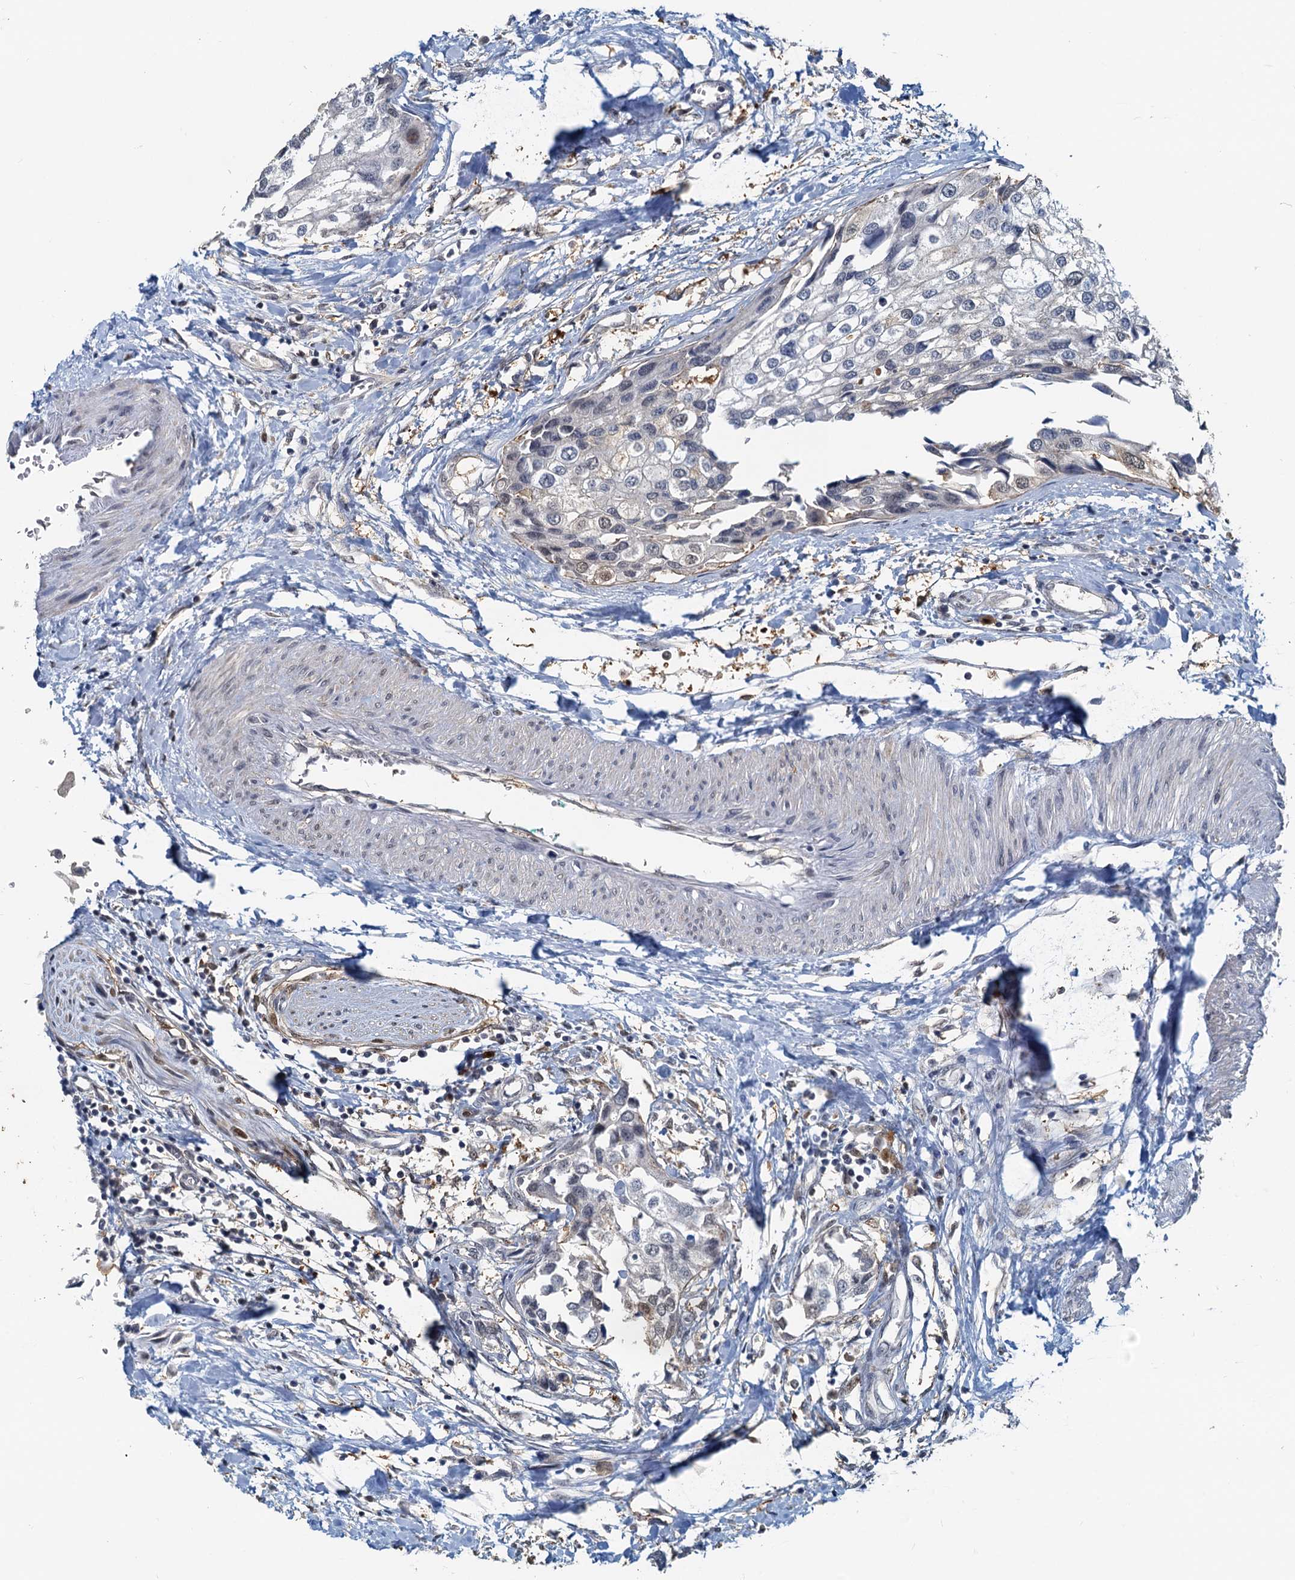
{"staining": {"intensity": "negative", "quantity": "none", "location": "none"}, "tissue": "urothelial cancer", "cell_type": "Tumor cells", "image_type": "cancer", "snomed": [{"axis": "morphology", "description": "Urothelial carcinoma, High grade"}, {"axis": "topography", "description": "Urinary bladder"}], "caption": "Image shows no significant protein positivity in tumor cells of urothelial cancer.", "gene": "SPINDOC", "patient": {"sex": "male", "age": 64}}